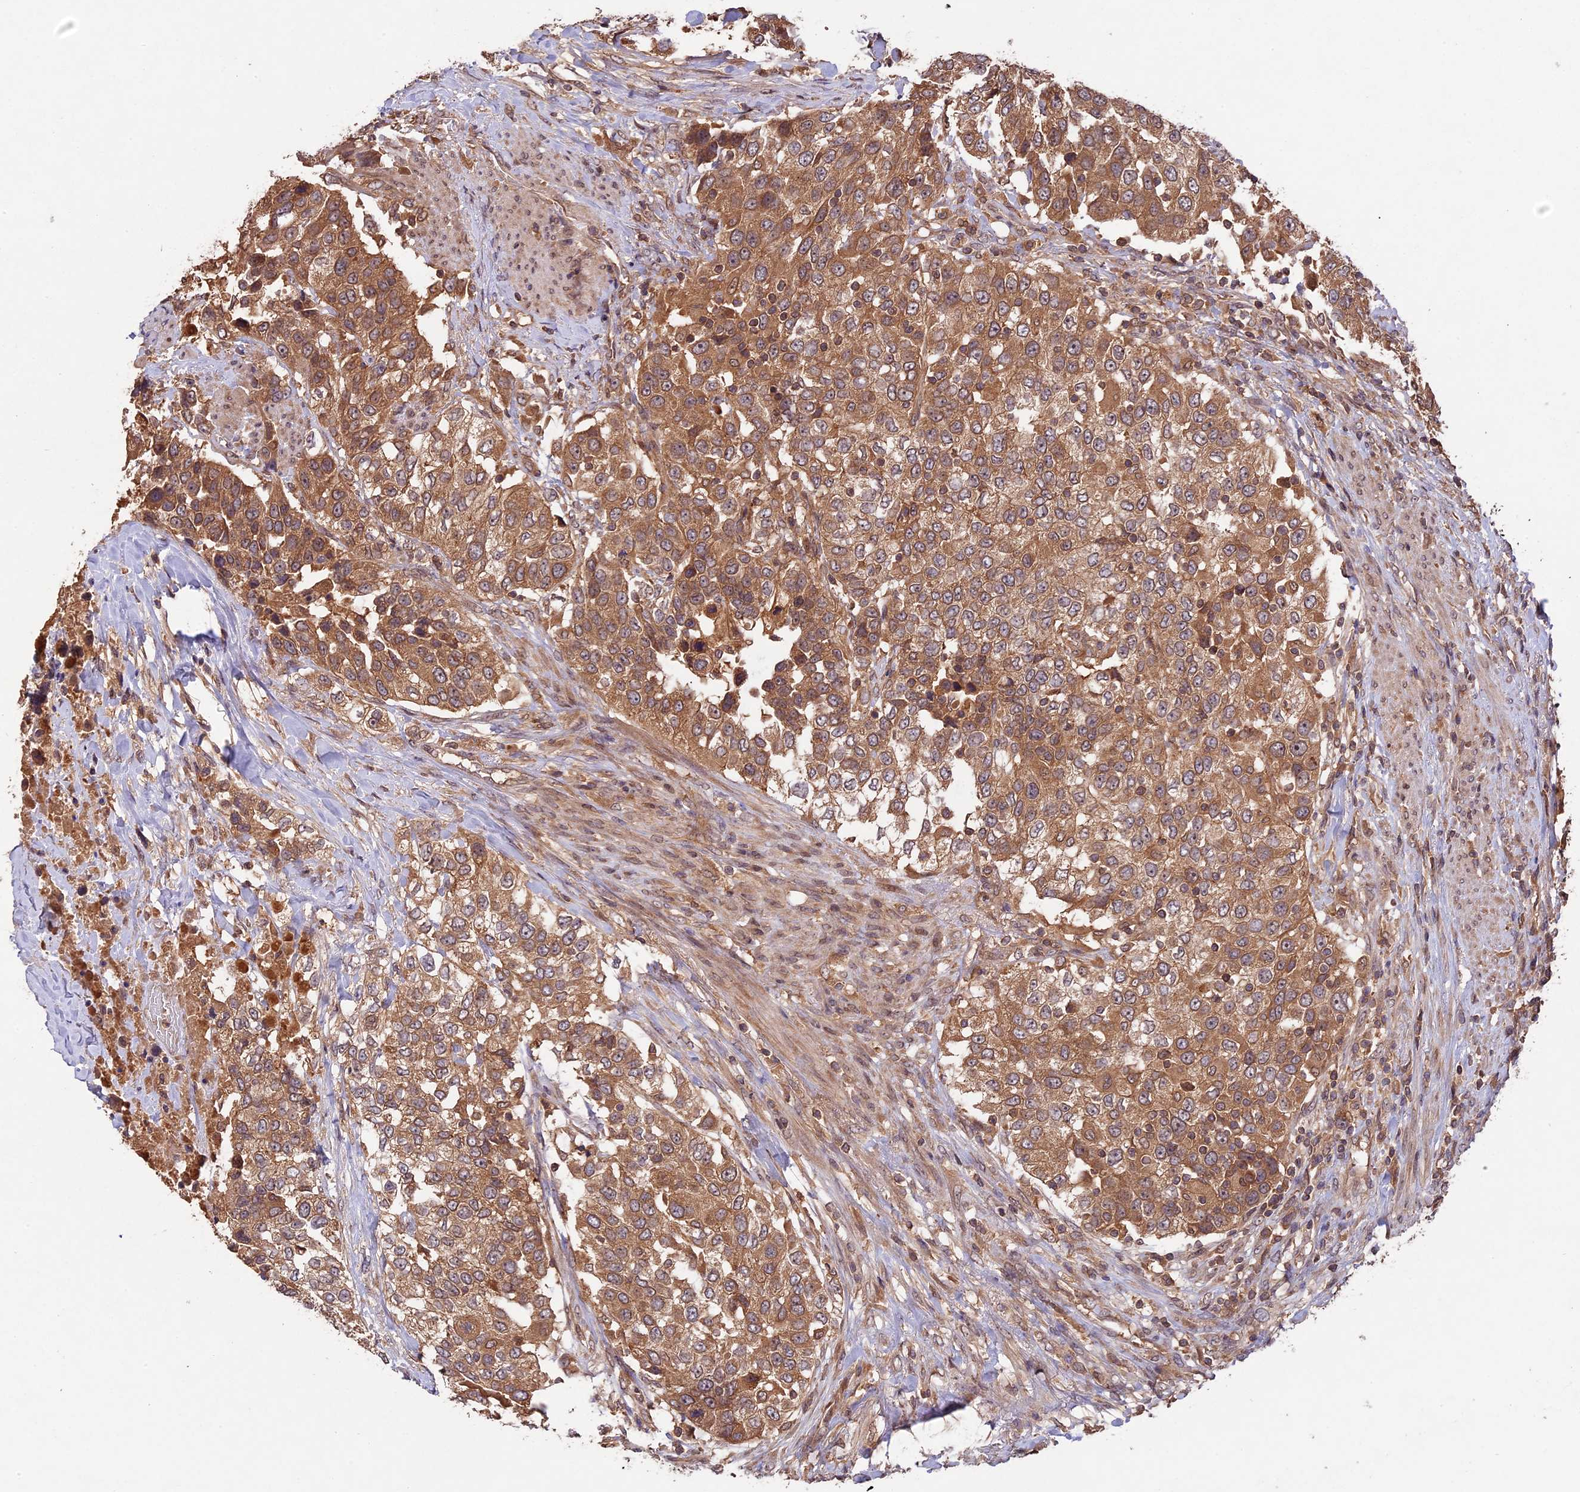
{"staining": {"intensity": "moderate", "quantity": ">75%", "location": "cytoplasmic/membranous"}, "tissue": "urothelial cancer", "cell_type": "Tumor cells", "image_type": "cancer", "snomed": [{"axis": "morphology", "description": "Urothelial carcinoma, High grade"}, {"axis": "topography", "description": "Urinary bladder"}], "caption": "Tumor cells reveal medium levels of moderate cytoplasmic/membranous staining in approximately >75% of cells in human urothelial cancer. (brown staining indicates protein expression, while blue staining denotes nuclei).", "gene": "CHAC1", "patient": {"sex": "female", "age": 80}}